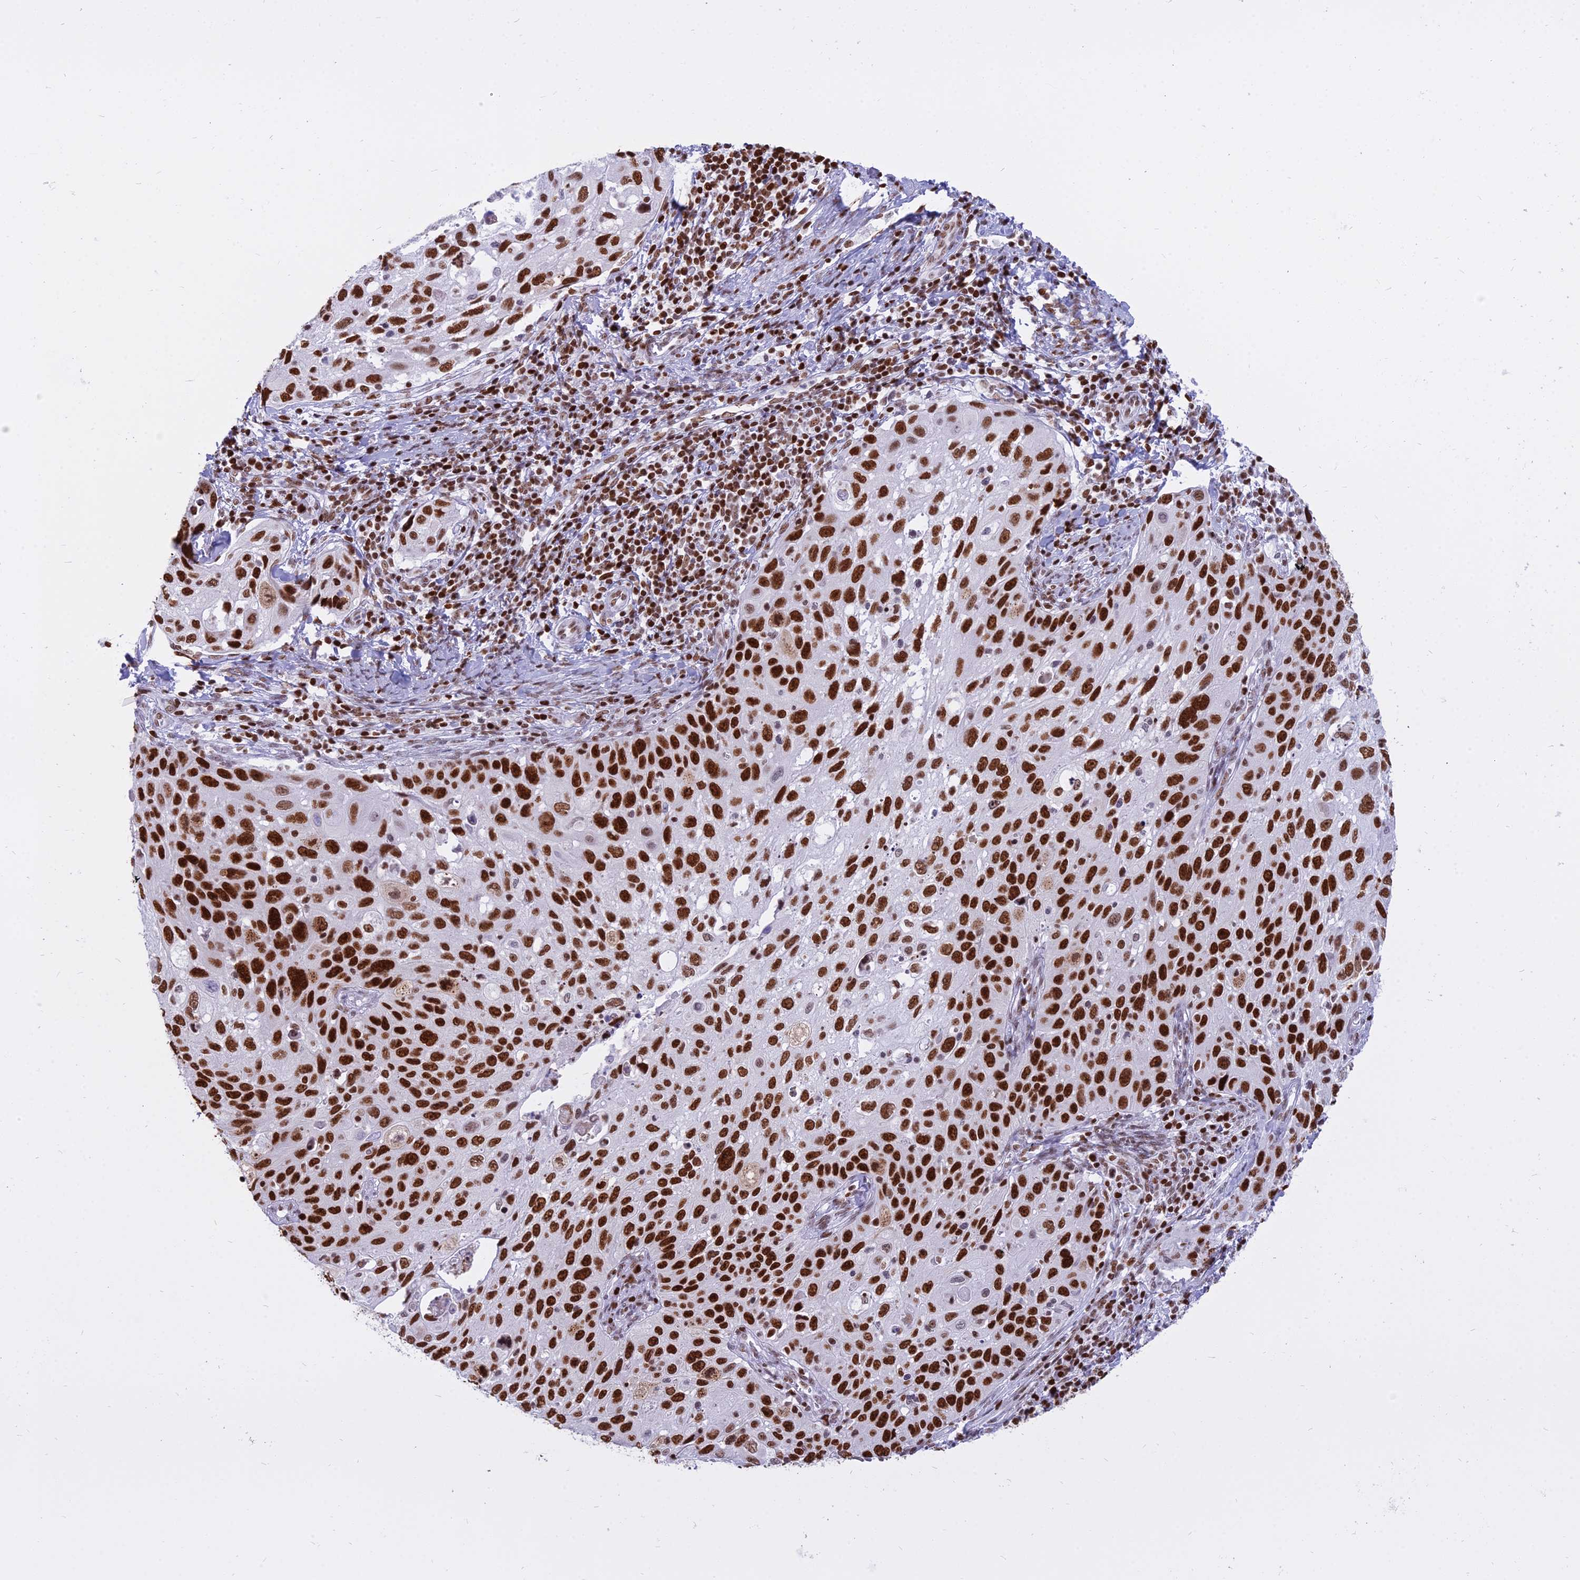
{"staining": {"intensity": "strong", "quantity": ">75%", "location": "nuclear"}, "tissue": "cervical cancer", "cell_type": "Tumor cells", "image_type": "cancer", "snomed": [{"axis": "morphology", "description": "Squamous cell carcinoma, NOS"}, {"axis": "topography", "description": "Cervix"}], "caption": "This is an image of IHC staining of squamous cell carcinoma (cervical), which shows strong positivity in the nuclear of tumor cells.", "gene": "PARP1", "patient": {"sex": "female", "age": 70}}